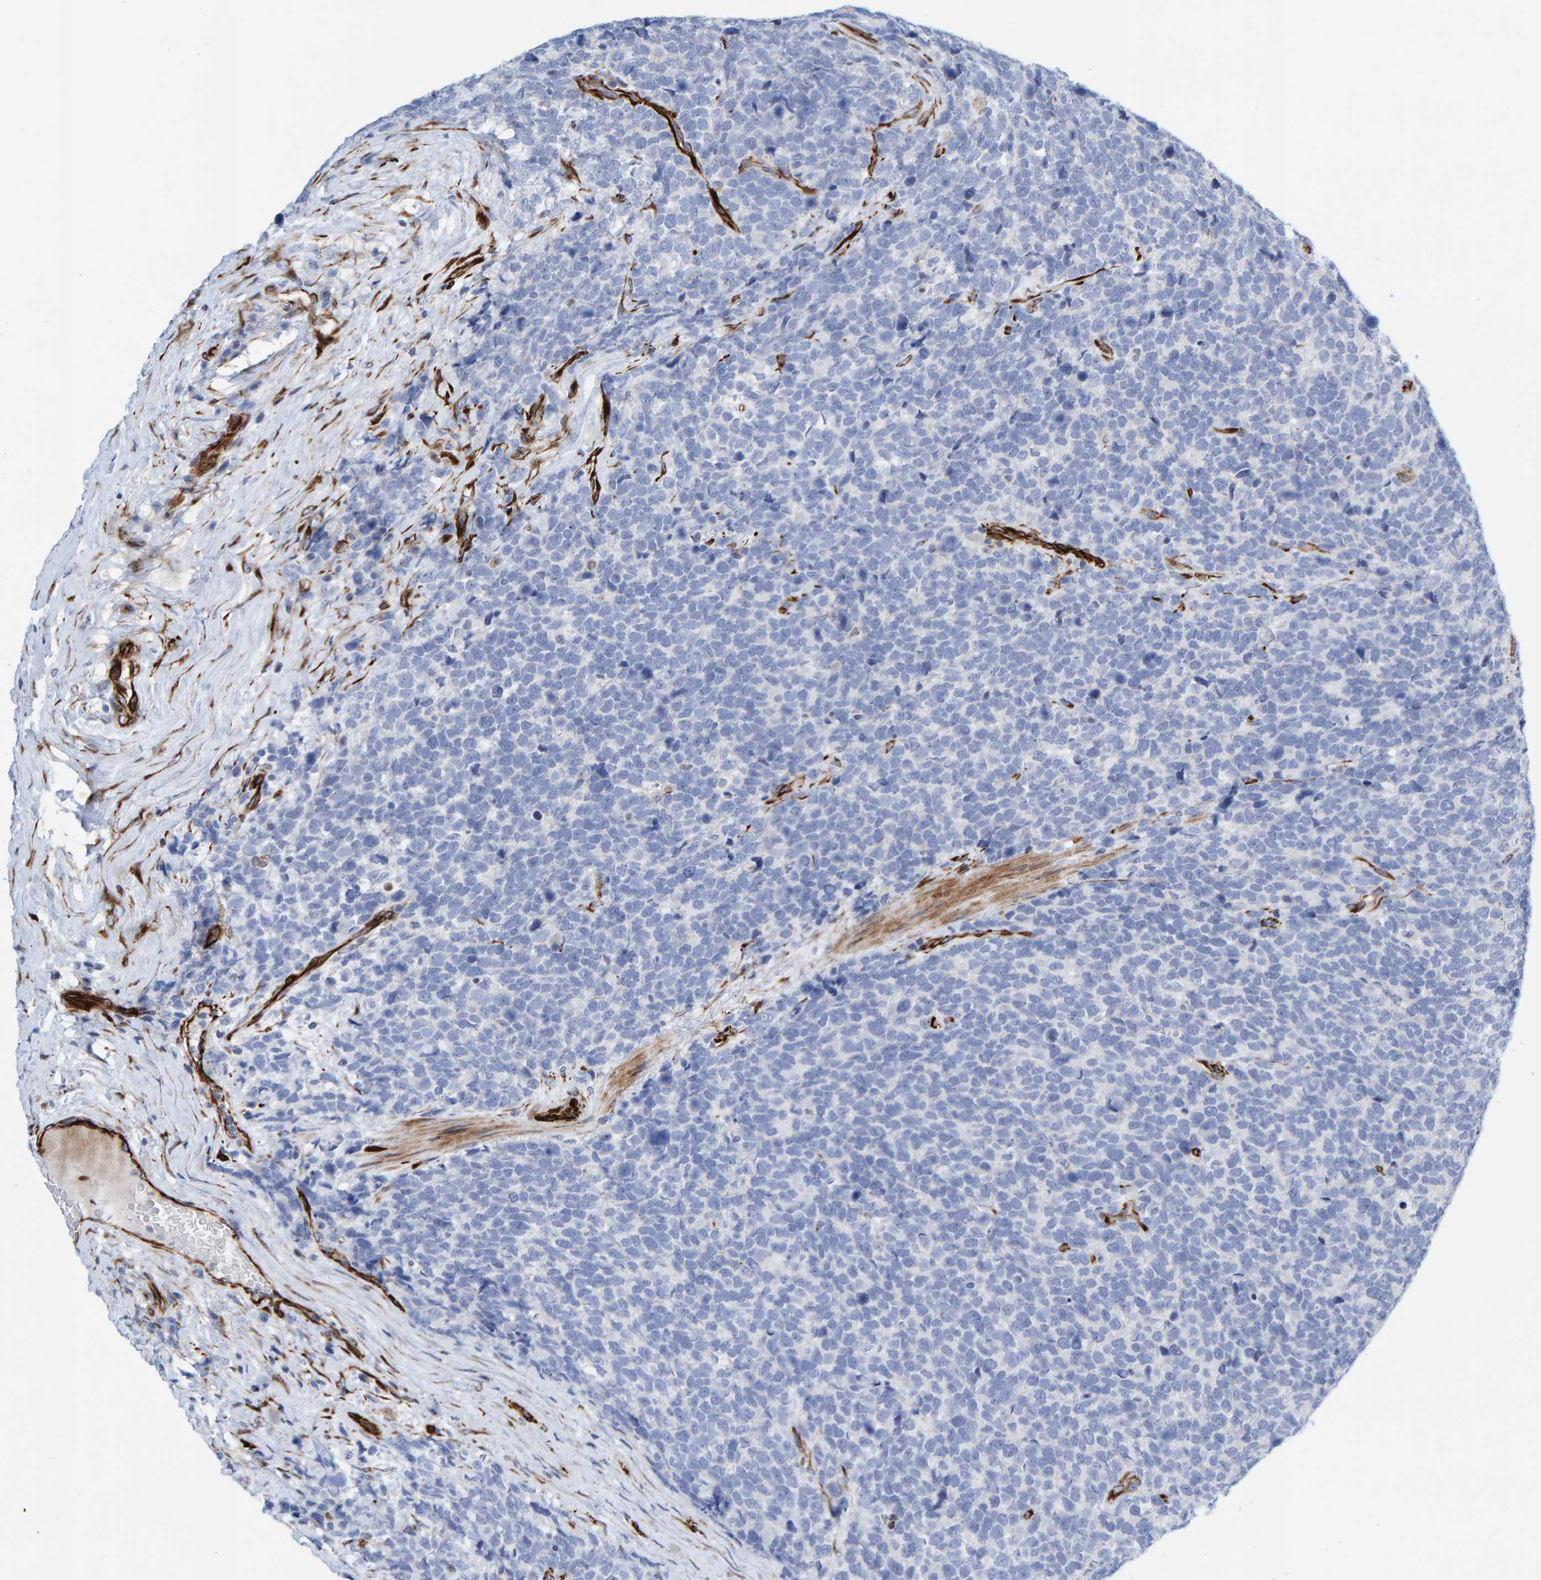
{"staining": {"intensity": "negative", "quantity": "none", "location": "none"}, "tissue": "urothelial cancer", "cell_type": "Tumor cells", "image_type": "cancer", "snomed": [{"axis": "morphology", "description": "Urothelial carcinoma, High grade"}, {"axis": "topography", "description": "Urinary bladder"}], "caption": "This is an immunohistochemistry histopathology image of urothelial carcinoma (high-grade). There is no positivity in tumor cells.", "gene": "POLG2", "patient": {"sex": "female", "age": 82}}